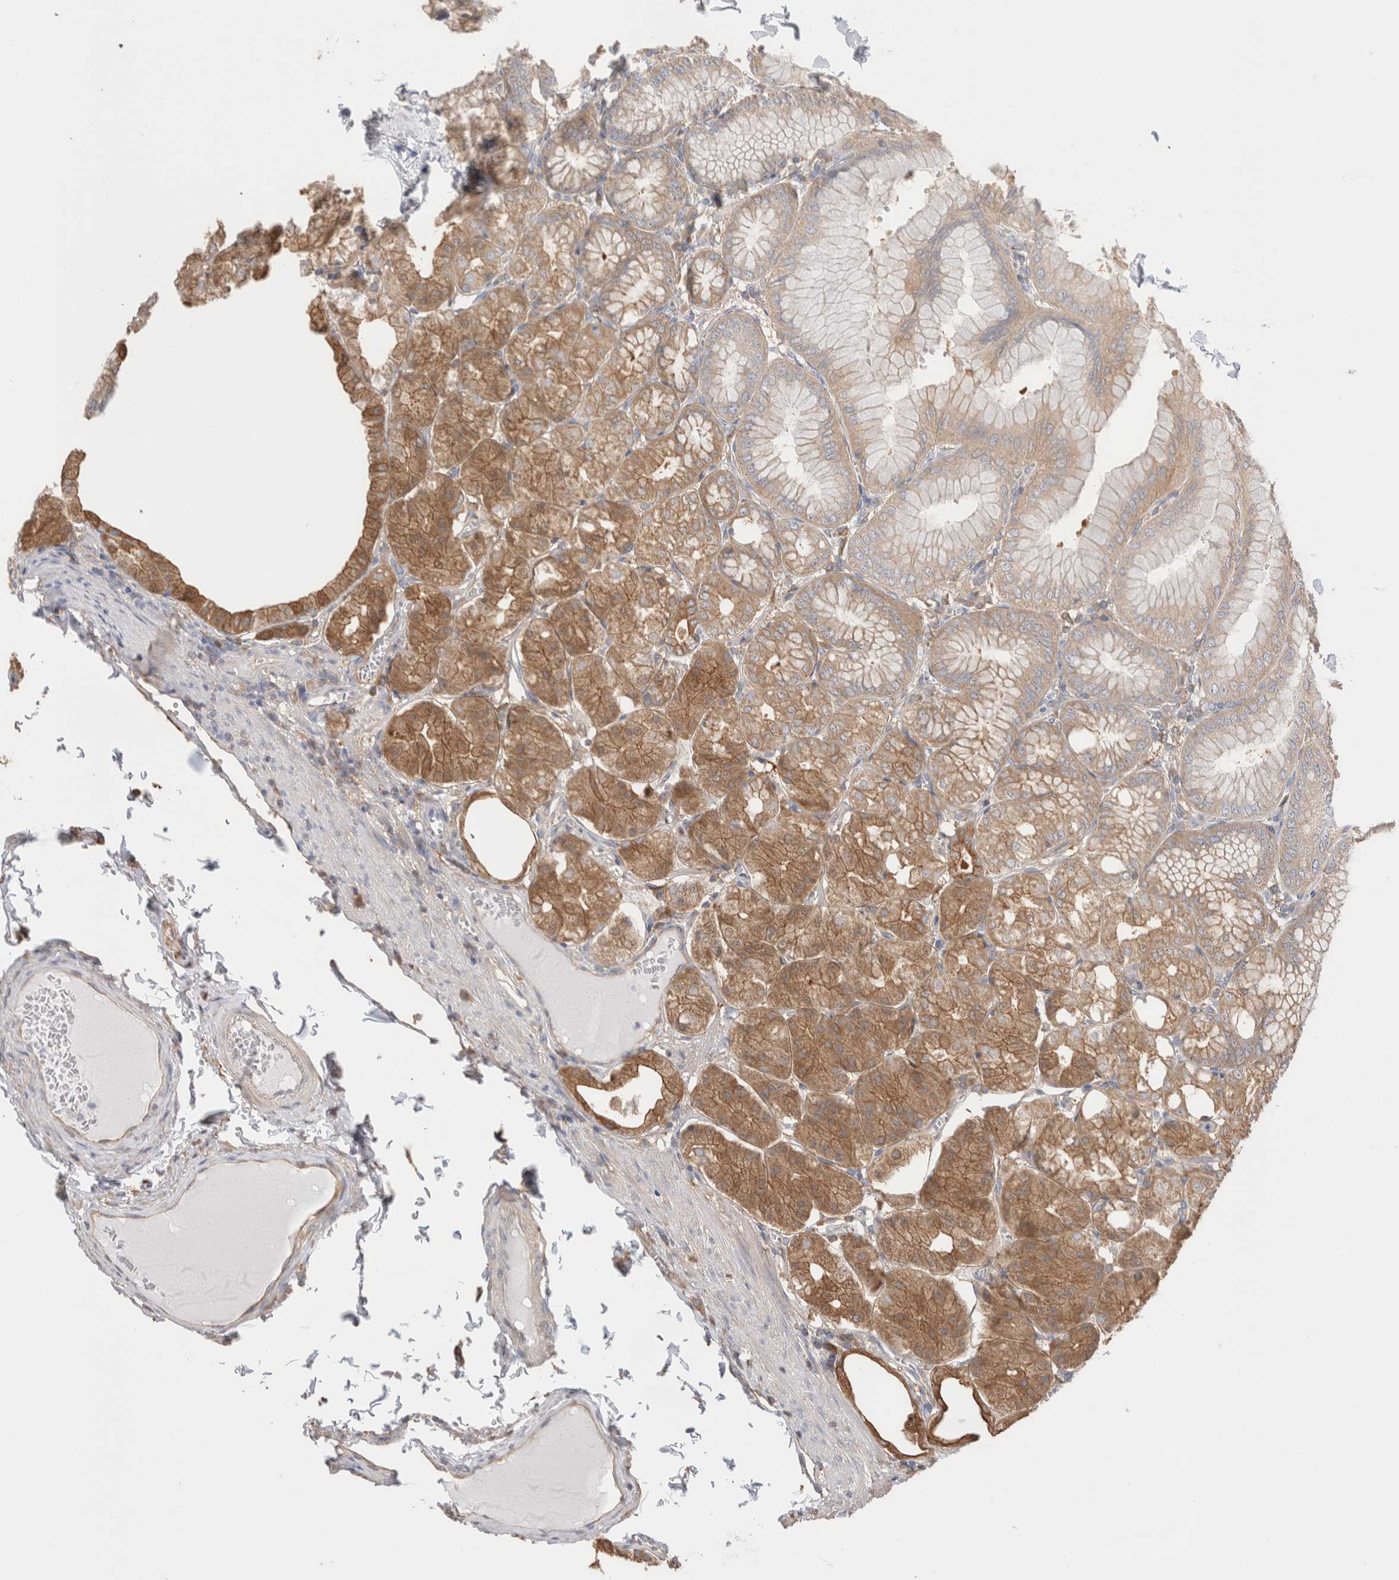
{"staining": {"intensity": "moderate", "quantity": ">75%", "location": "cytoplasmic/membranous"}, "tissue": "stomach", "cell_type": "Glandular cells", "image_type": "normal", "snomed": [{"axis": "morphology", "description": "Normal tissue, NOS"}, {"axis": "topography", "description": "Stomach, lower"}], "caption": "Protein staining by immunohistochemistry exhibits moderate cytoplasmic/membranous positivity in approximately >75% of glandular cells in unremarkable stomach.", "gene": "CAPN2", "patient": {"sex": "male", "age": 71}}